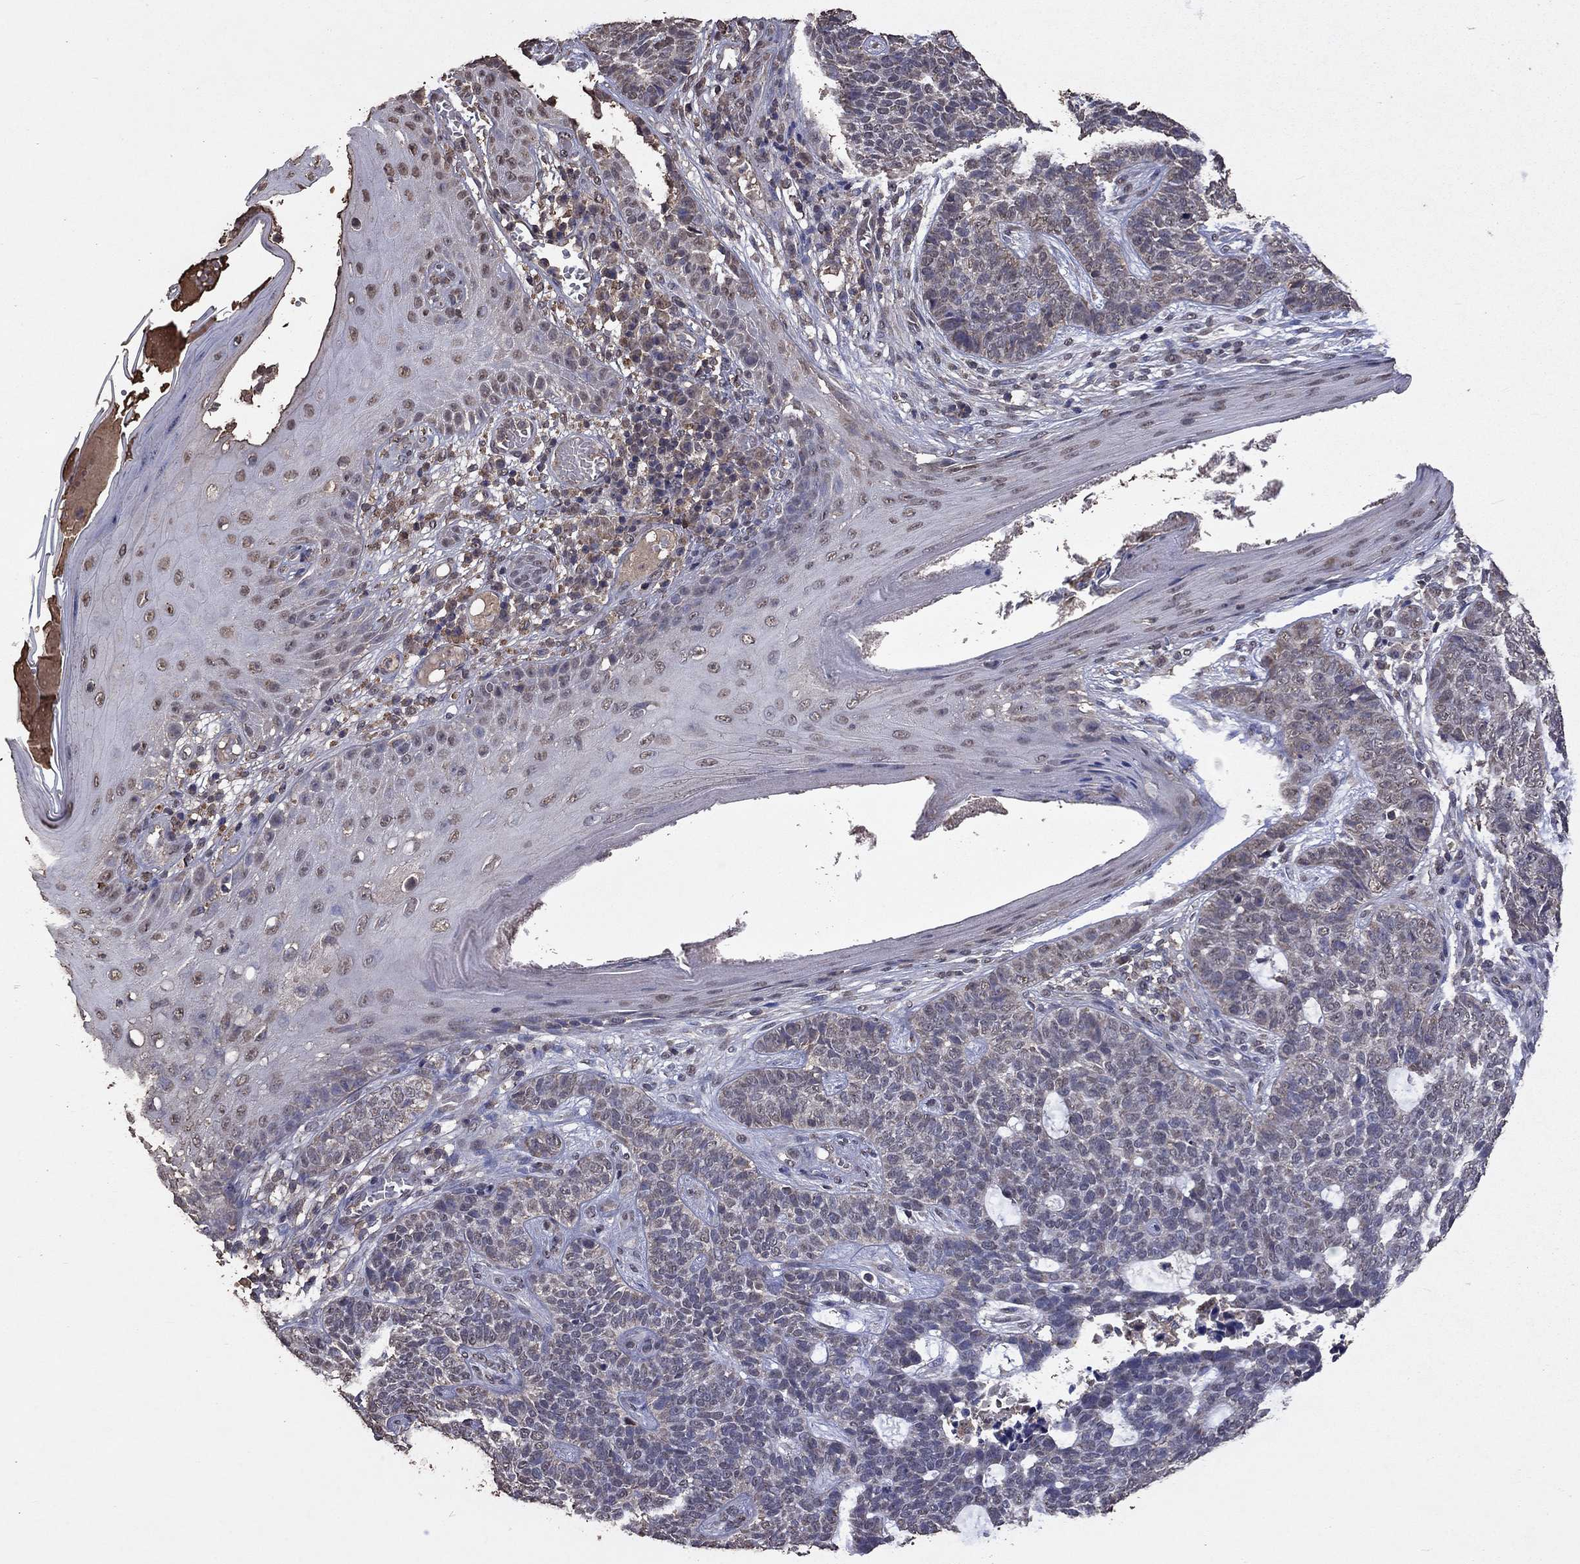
{"staining": {"intensity": "negative", "quantity": "none", "location": "none"}, "tissue": "skin cancer", "cell_type": "Tumor cells", "image_type": "cancer", "snomed": [{"axis": "morphology", "description": "Basal cell carcinoma"}, {"axis": "topography", "description": "Skin"}], "caption": "This is a micrograph of immunohistochemistry staining of skin basal cell carcinoma, which shows no staining in tumor cells. (DAB (3,3'-diaminobenzidine) IHC with hematoxylin counter stain).", "gene": "SERPINA5", "patient": {"sex": "female", "age": 69}}